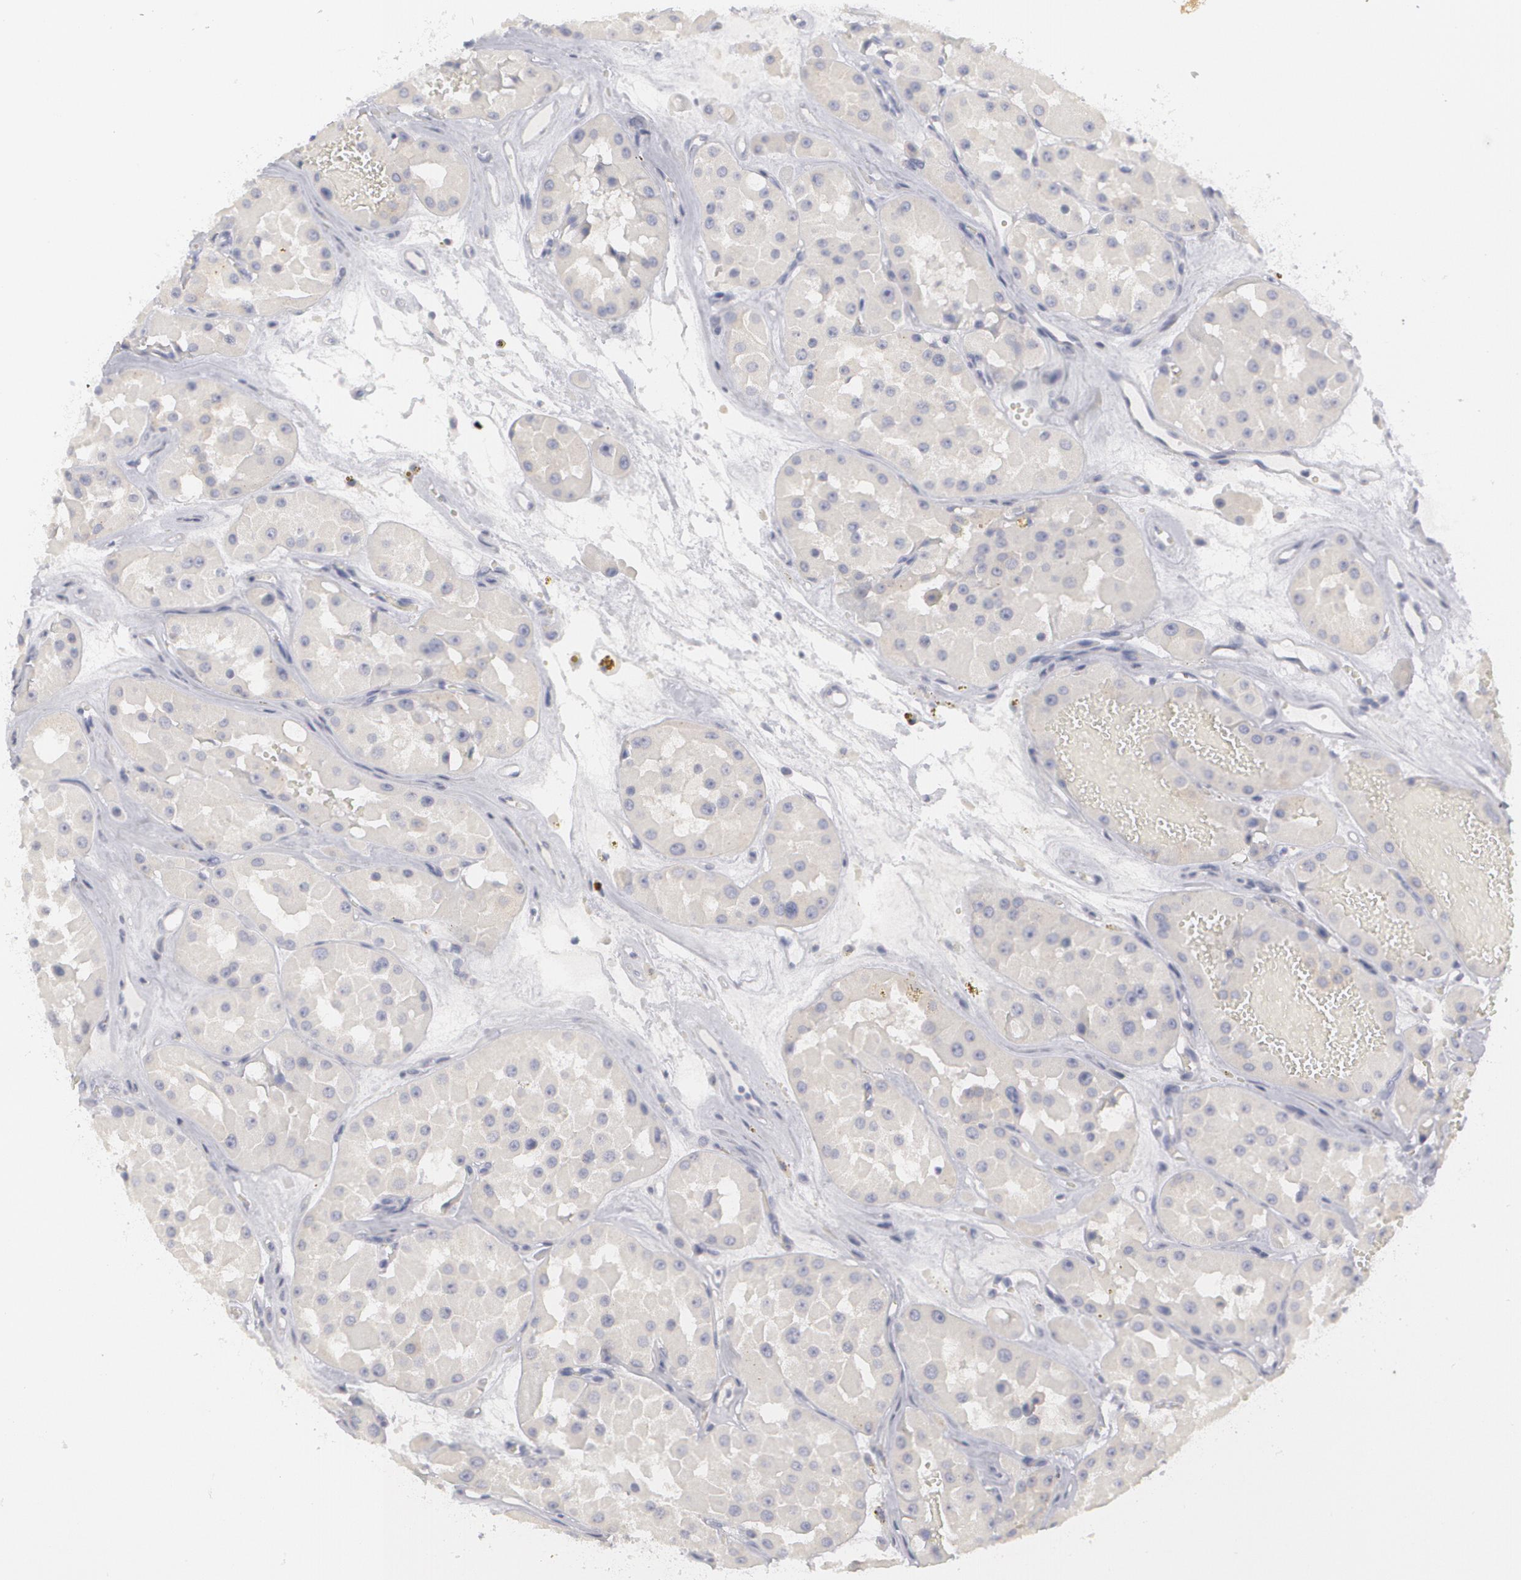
{"staining": {"intensity": "negative", "quantity": "none", "location": "none"}, "tissue": "renal cancer", "cell_type": "Tumor cells", "image_type": "cancer", "snomed": [{"axis": "morphology", "description": "Adenocarcinoma, uncertain malignant potential"}, {"axis": "topography", "description": "Kidney"}], "caption": "IHC histopathology image of renal cancer stained for a protein (brown), which demonstrates no expression in tumor cells.", "gene": "MBNL3", "patient": {"sex": "male", "age": 63}}